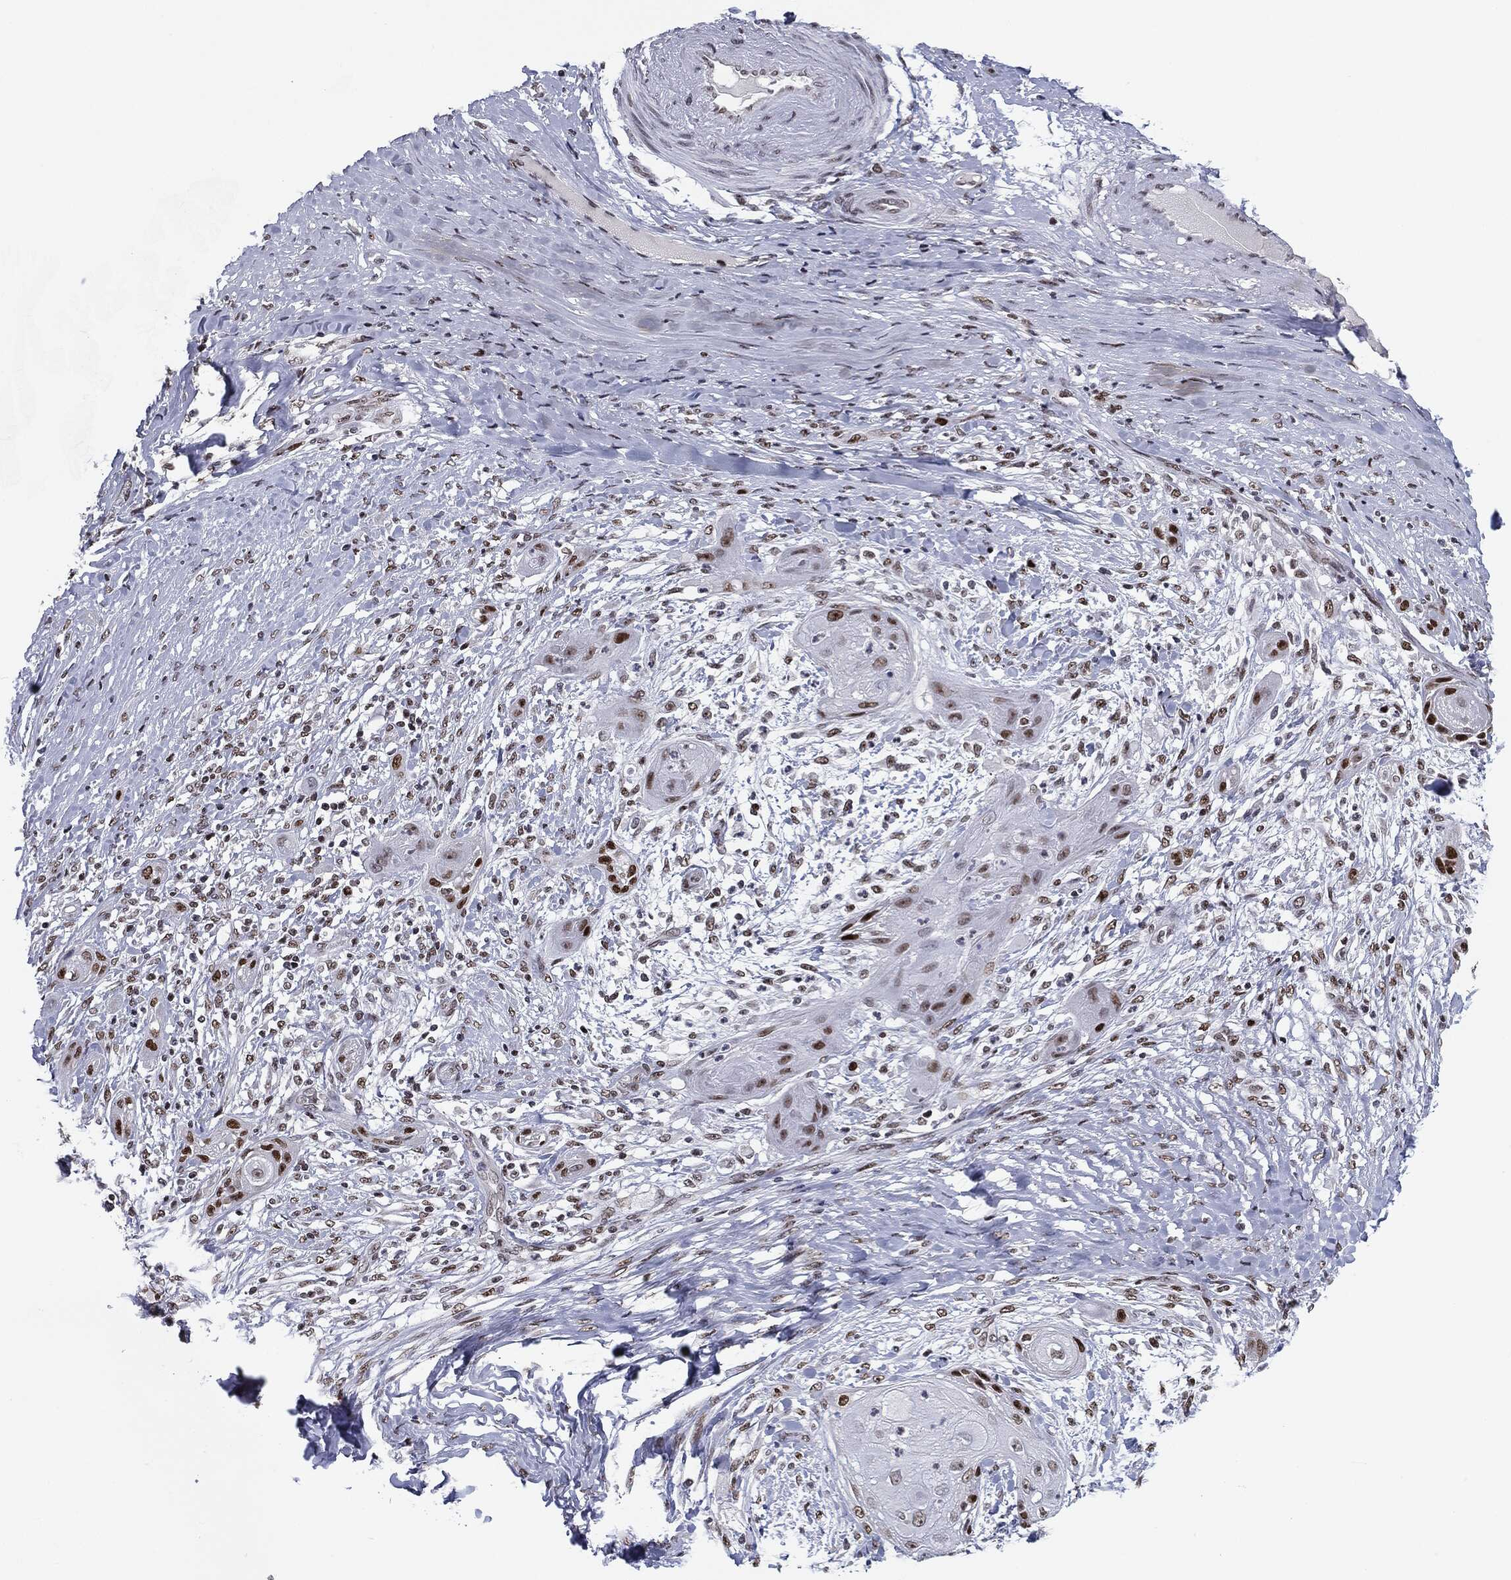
{"staining": {"intensity": "moderate", "quantity": "25%-75%", "location": "nuclear"}, "tissue": "skin cancer", "cell_type": "Tumor cells", "image_type": "cancer", "snomed": [{"axis": "morphology", "description": "Squamous cell carcinoma, NOS"}, {"axis": "topography", "description": "Skin"}], "caption": "Immunohistochemical staining of skin squamous cell carcinoma reveals medium levels of moderate nuclear protein positivity in about 25%-75% of tumor cells.", "gene": "MDC1", "patient": {"sex": "male", "age": 62}}